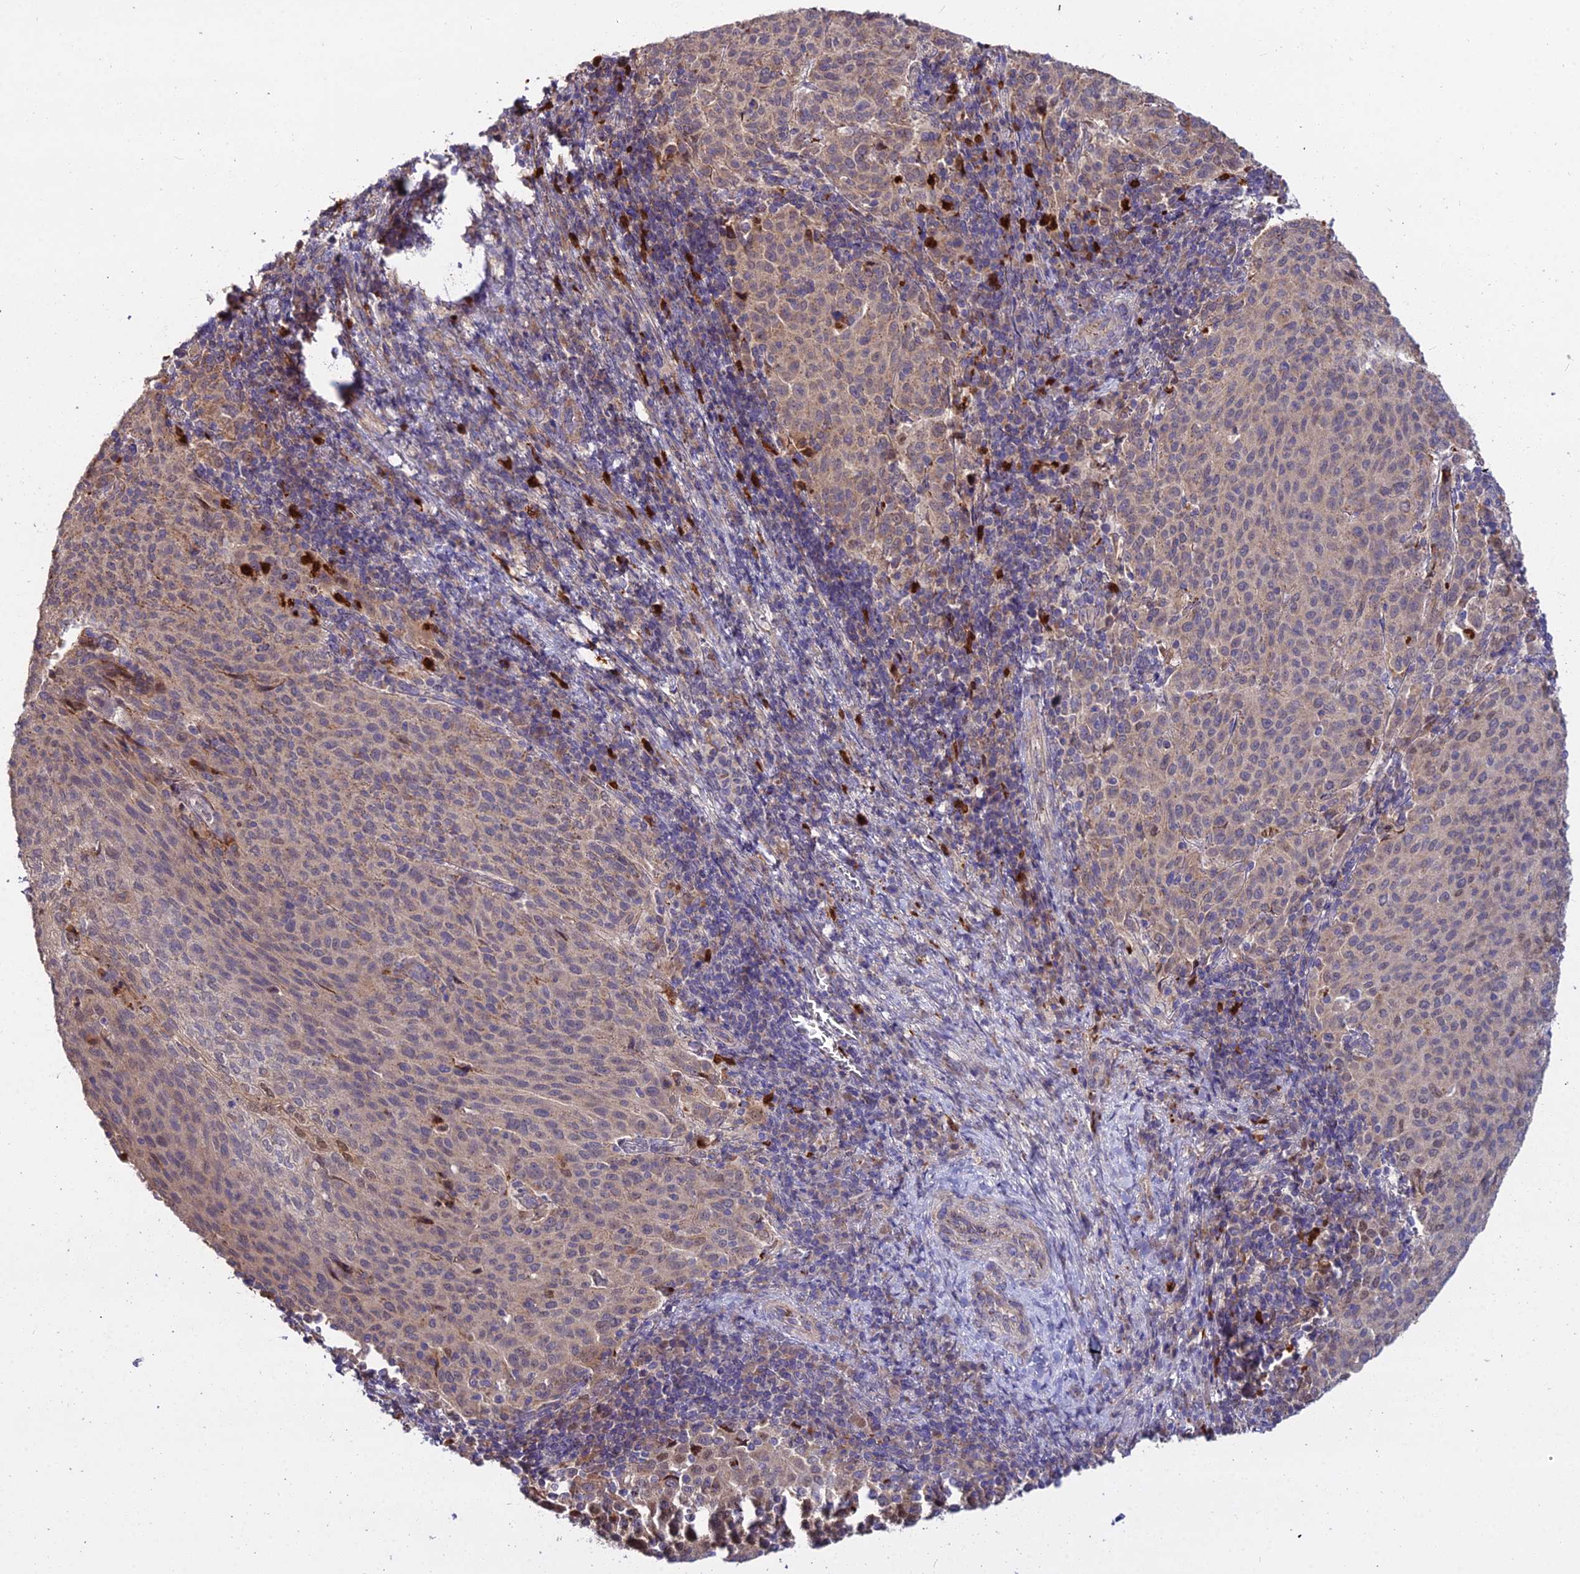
{"staining": {"intensity": "moderate", "quantity": "25%-75%", "location": "nuclear"}, "tissue": "cervical cancer", "cell_type": "Tumor cells", "image_type": "cancer", "snomed": [{"axis": "morphology", "description": "Squamous cell carcinoma, NOS"}, {"axis": "topography", "description": "Cervix"}], "caption": "Cervical cancer (squamous cell carcinoma) stained with a brown dye exhibits moderate nuclear positive positivity in about 25%-75% of tumor cells.", "gene": "EID2", "patient": {"sex": "female", "age": 46}}